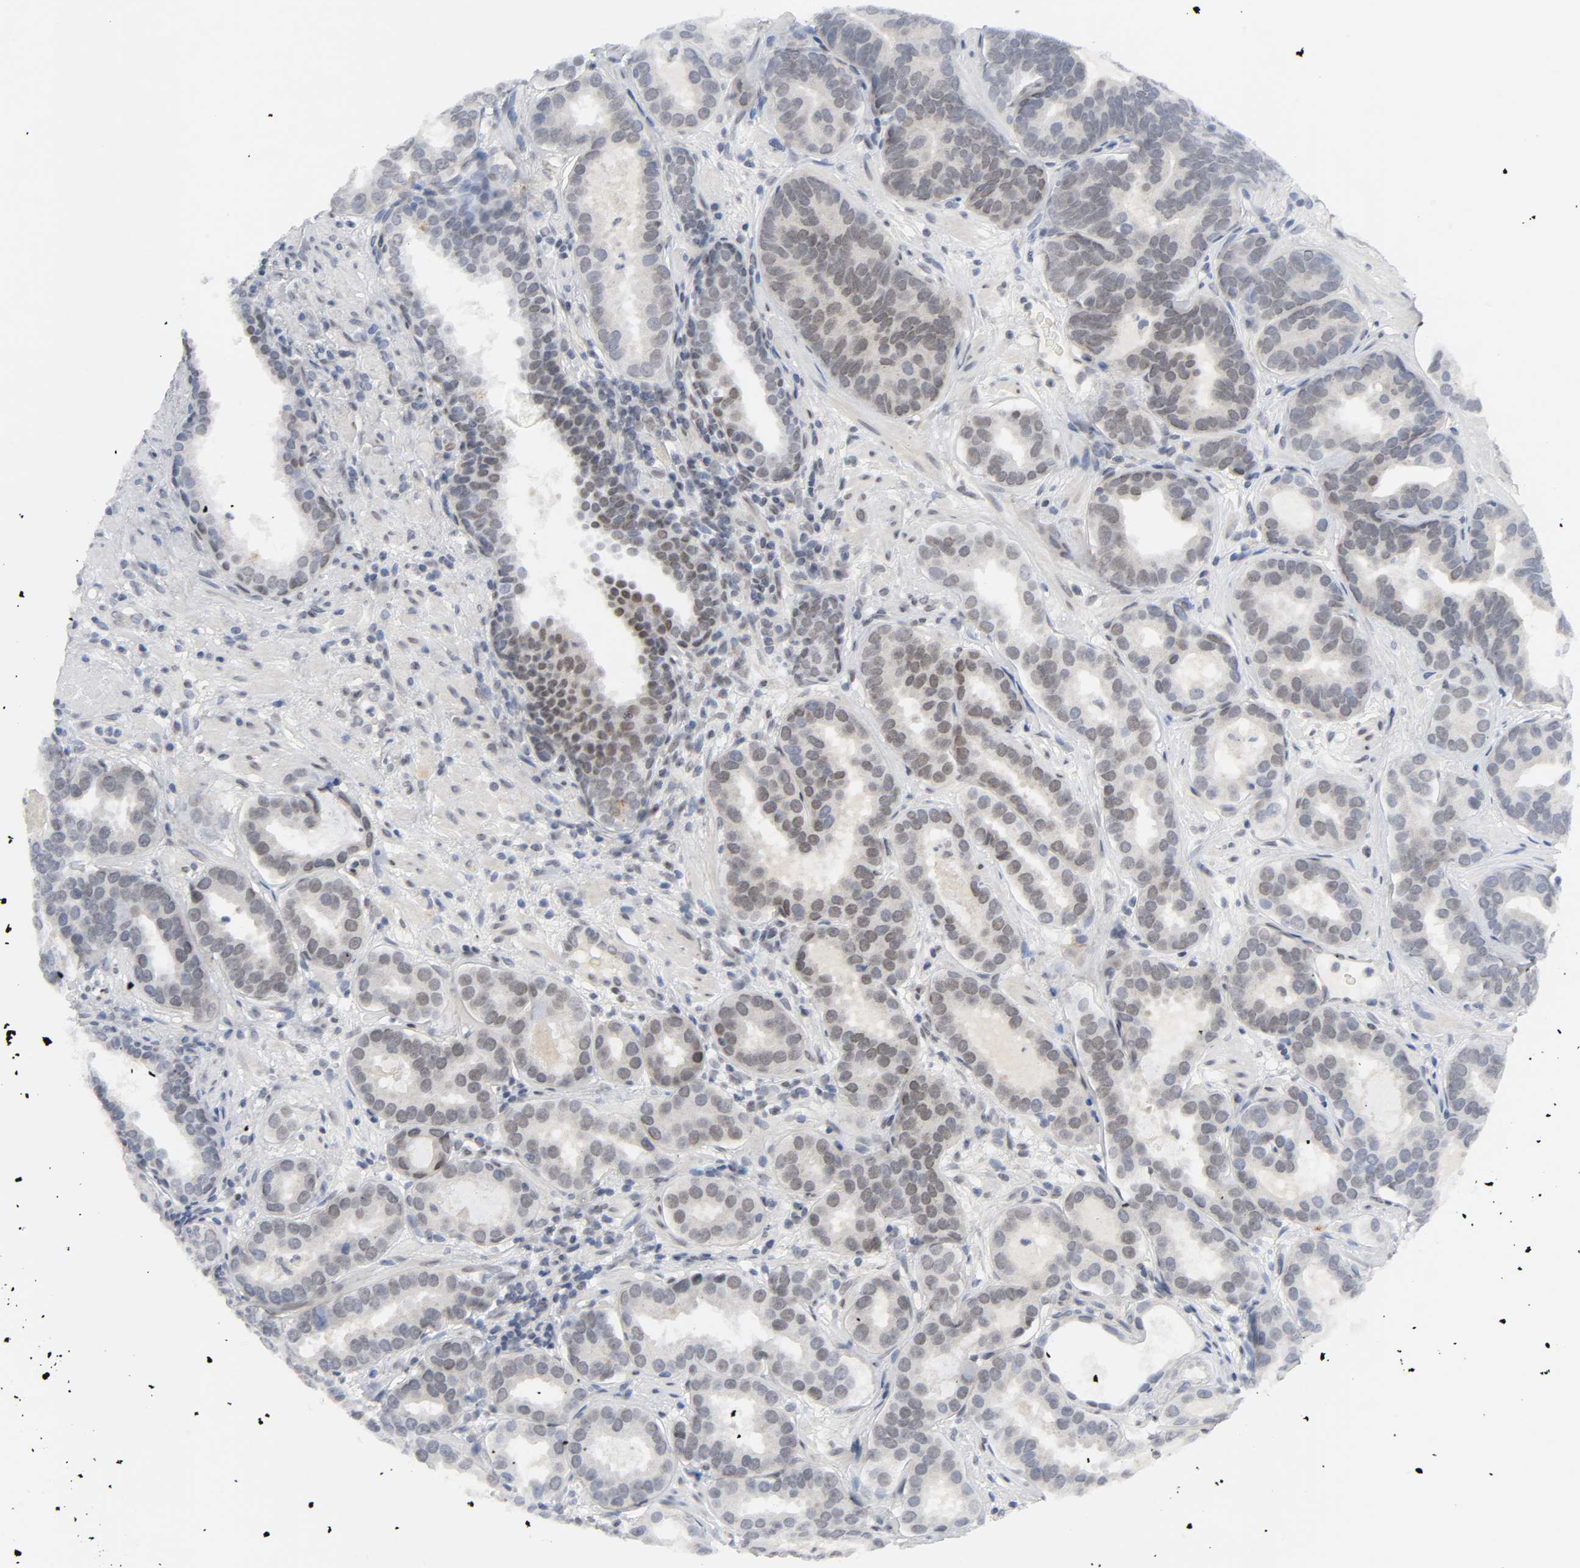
{"staining": {"intensity": "weak", "quantity": "25%-75%", "location": "nuclear"}, "tissue": "prostate cancer", "cell_type": "Tumor cells", "image_type": "cancer", "snomed": [{"axis": "morphology", "description": "Adenocarcinoma, Low grade"}, {"axis": "topography", "description": "Prostate"}], "caption": "Tumor cells reveal low levels of weak nuclear staining in about 25%-75% of cells in prostate low-grade adenocarcinoma.", "gene": "NCOA6", "patient": {"sex": "male", "age": 59}}